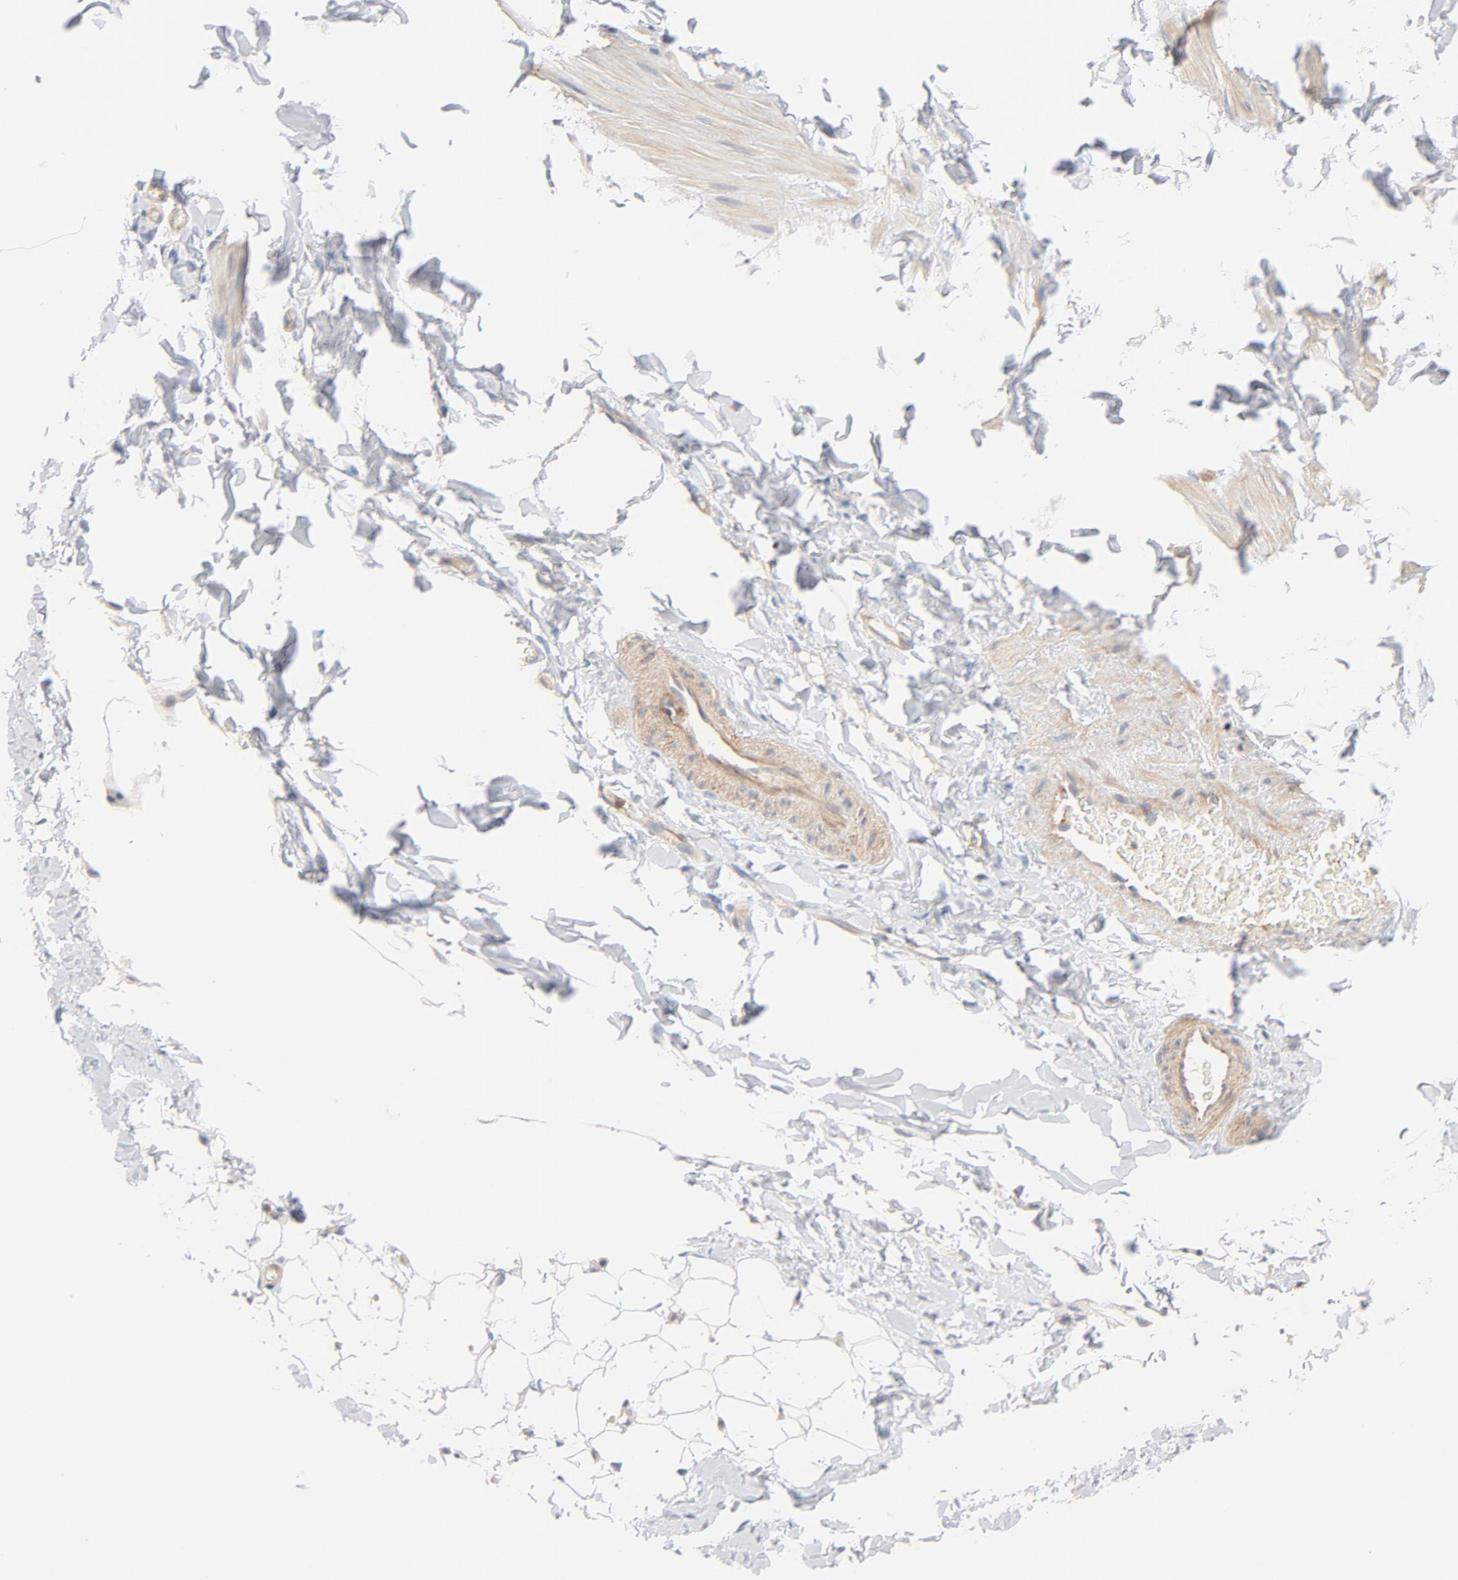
{"staining": {"intensity": "negative", "quantity": "none", "location": "none"}, "tissue": "adipose tissue", "cell_type": "Adipocytes", "image_type": "normal", "snomed": [{"axis": "morphology", "description": "Normal tissue, NOS"}, {"axis": "topography", "description": "Soft tissue"}], "caption": "The image displays no staining of adipocytes in unremarkable adipose tissue.", "gene": "STRN3", "patient": {"sex": "male", "age": 26}}